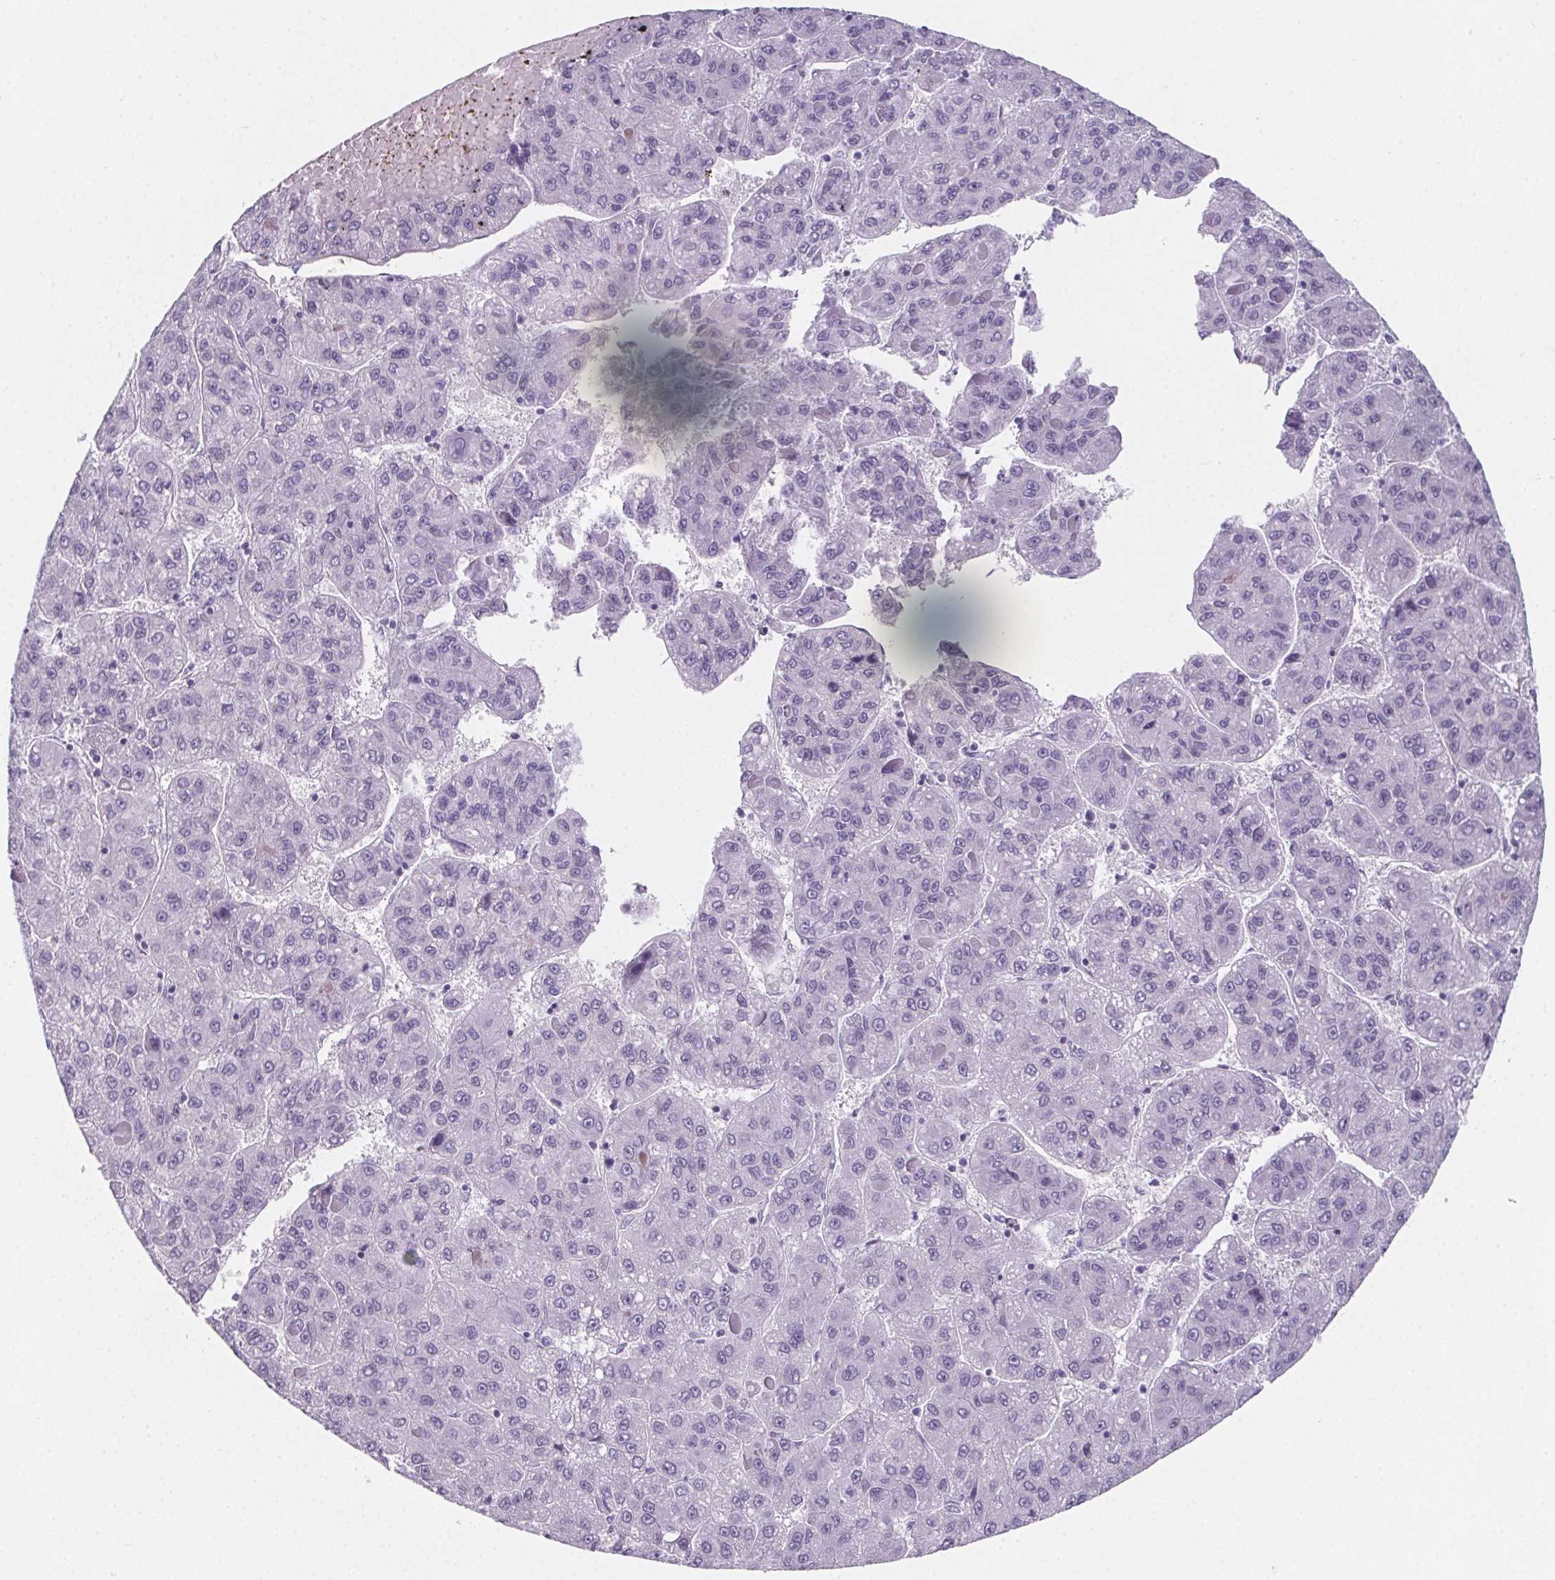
{"staining": {"intensity": "negative", "quantity": "none", "location": "none"}, "tissue": "liver cancer", "cell_type": "Tumor cells", "image_type": "cancer", "snomed": [{"axis": "morphology", "description": "Carcinoma, Hepatocellular, NOS"}, {"axis": "topography", "description": "Liver"}], "caption": "The histopathology image shows no significant staining in tumor cells of hepatocellular carcinoma (liver). Nuclei are stained in blue.", "gene": "ADRB1", "patient": {"sex": "female", "age": 82}}